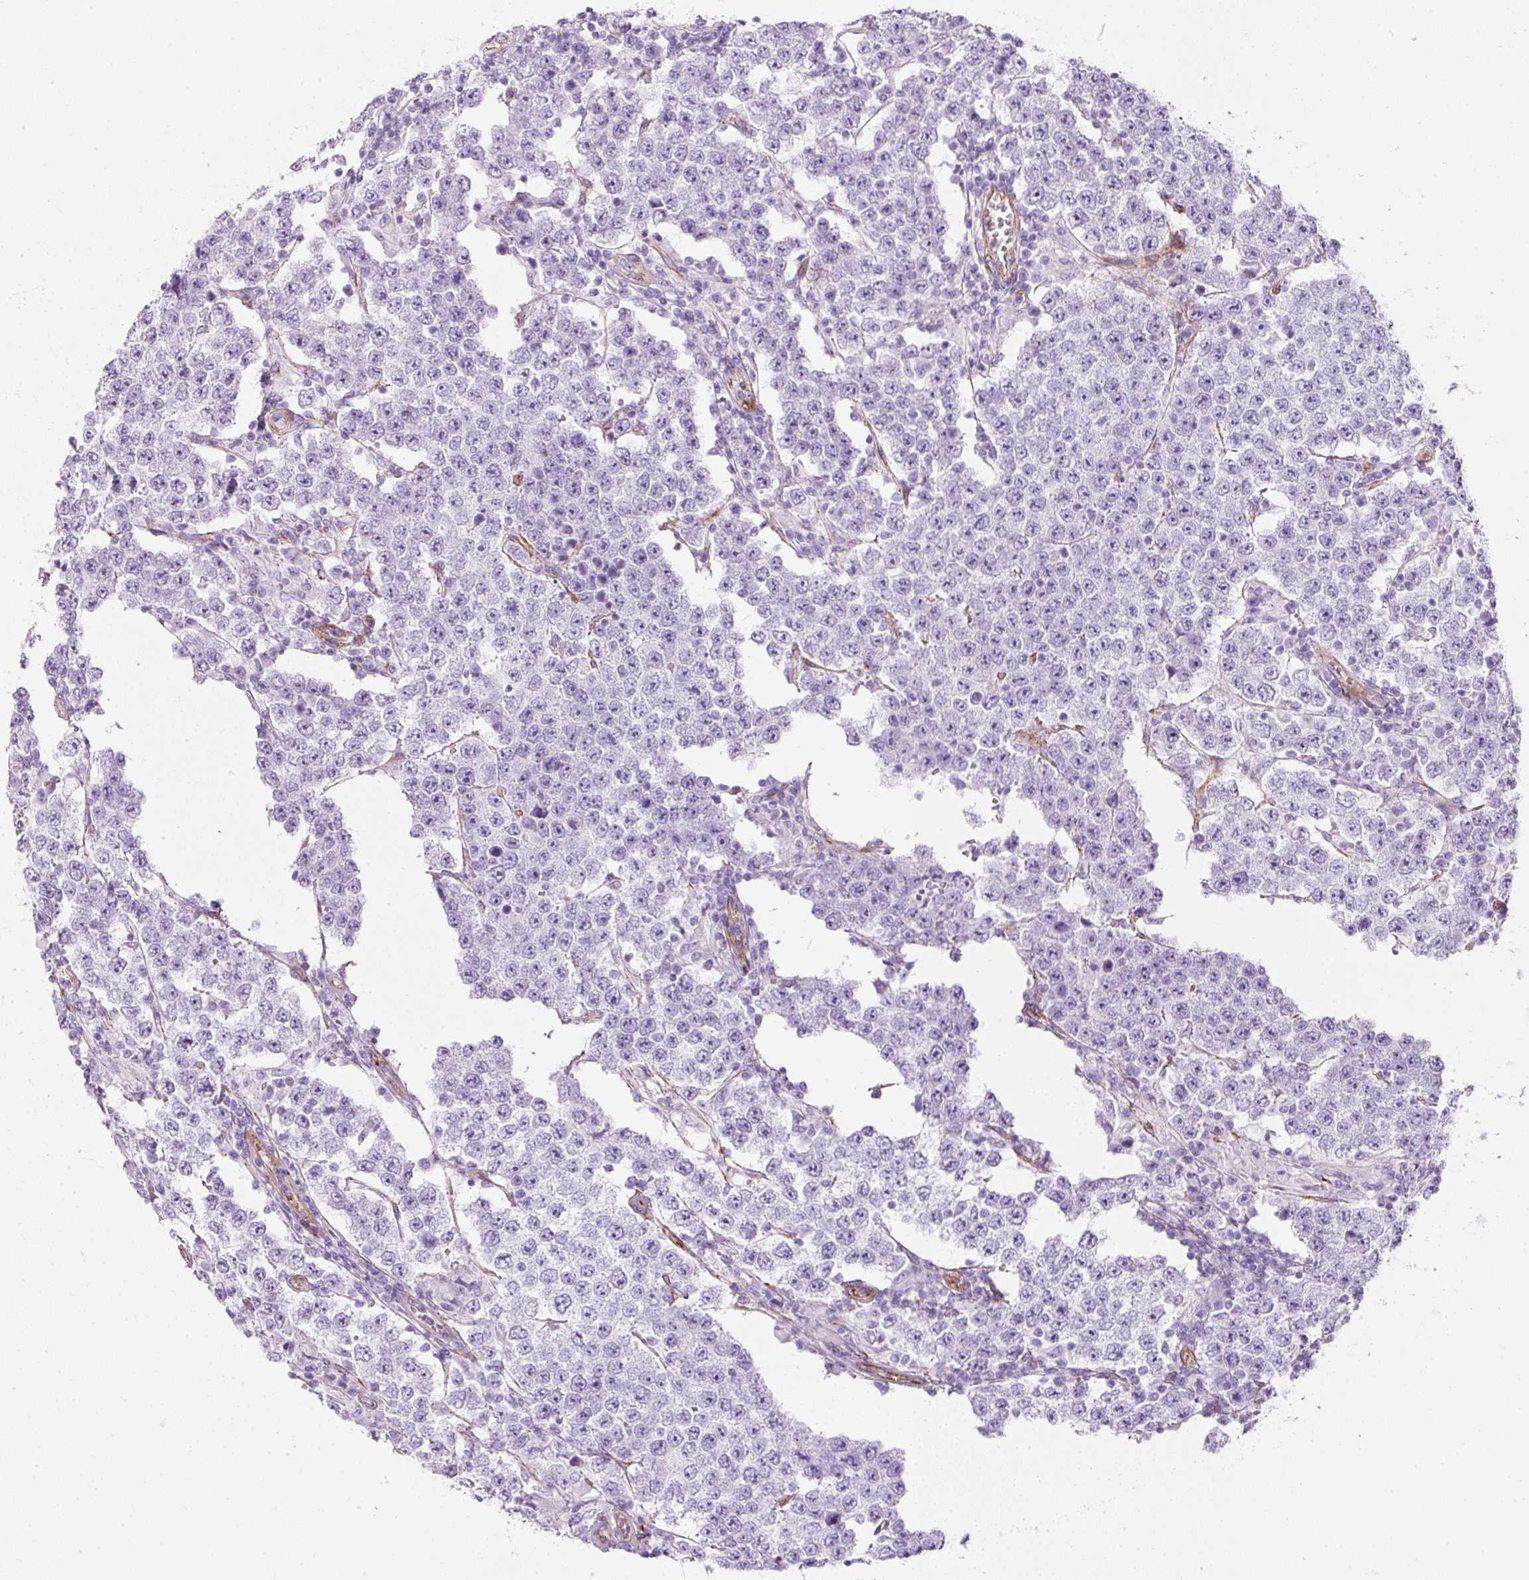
{"staining": {"intensity": "negative", "quantity": "none", "location": "none"}, "tissue": "testis cancer", "cell_type": "Tumor cells", "image_type": "cancer", "snomed": [{"axis": "morphology", "description": "Normal tissue, NOS"}, {"axis": "morphology", "description": "Urothelial carcinoma, High grade"}, {"axis": "morphology", "description": "Seminoma, NOS"}, {"axis": "morphology", "description": "Carcinoma, Embryonal, NOS"}, {"axis": "topography", "description": "Urinary bladder"}, {"axis": "topography", "description": "Testis"}], "caption": "Tumor cells are negative for protein expression in human testis cancer (embryonal carcinoma).", "gene": "CAVIN3", "patient": {"sex": "male", "age": 41}}